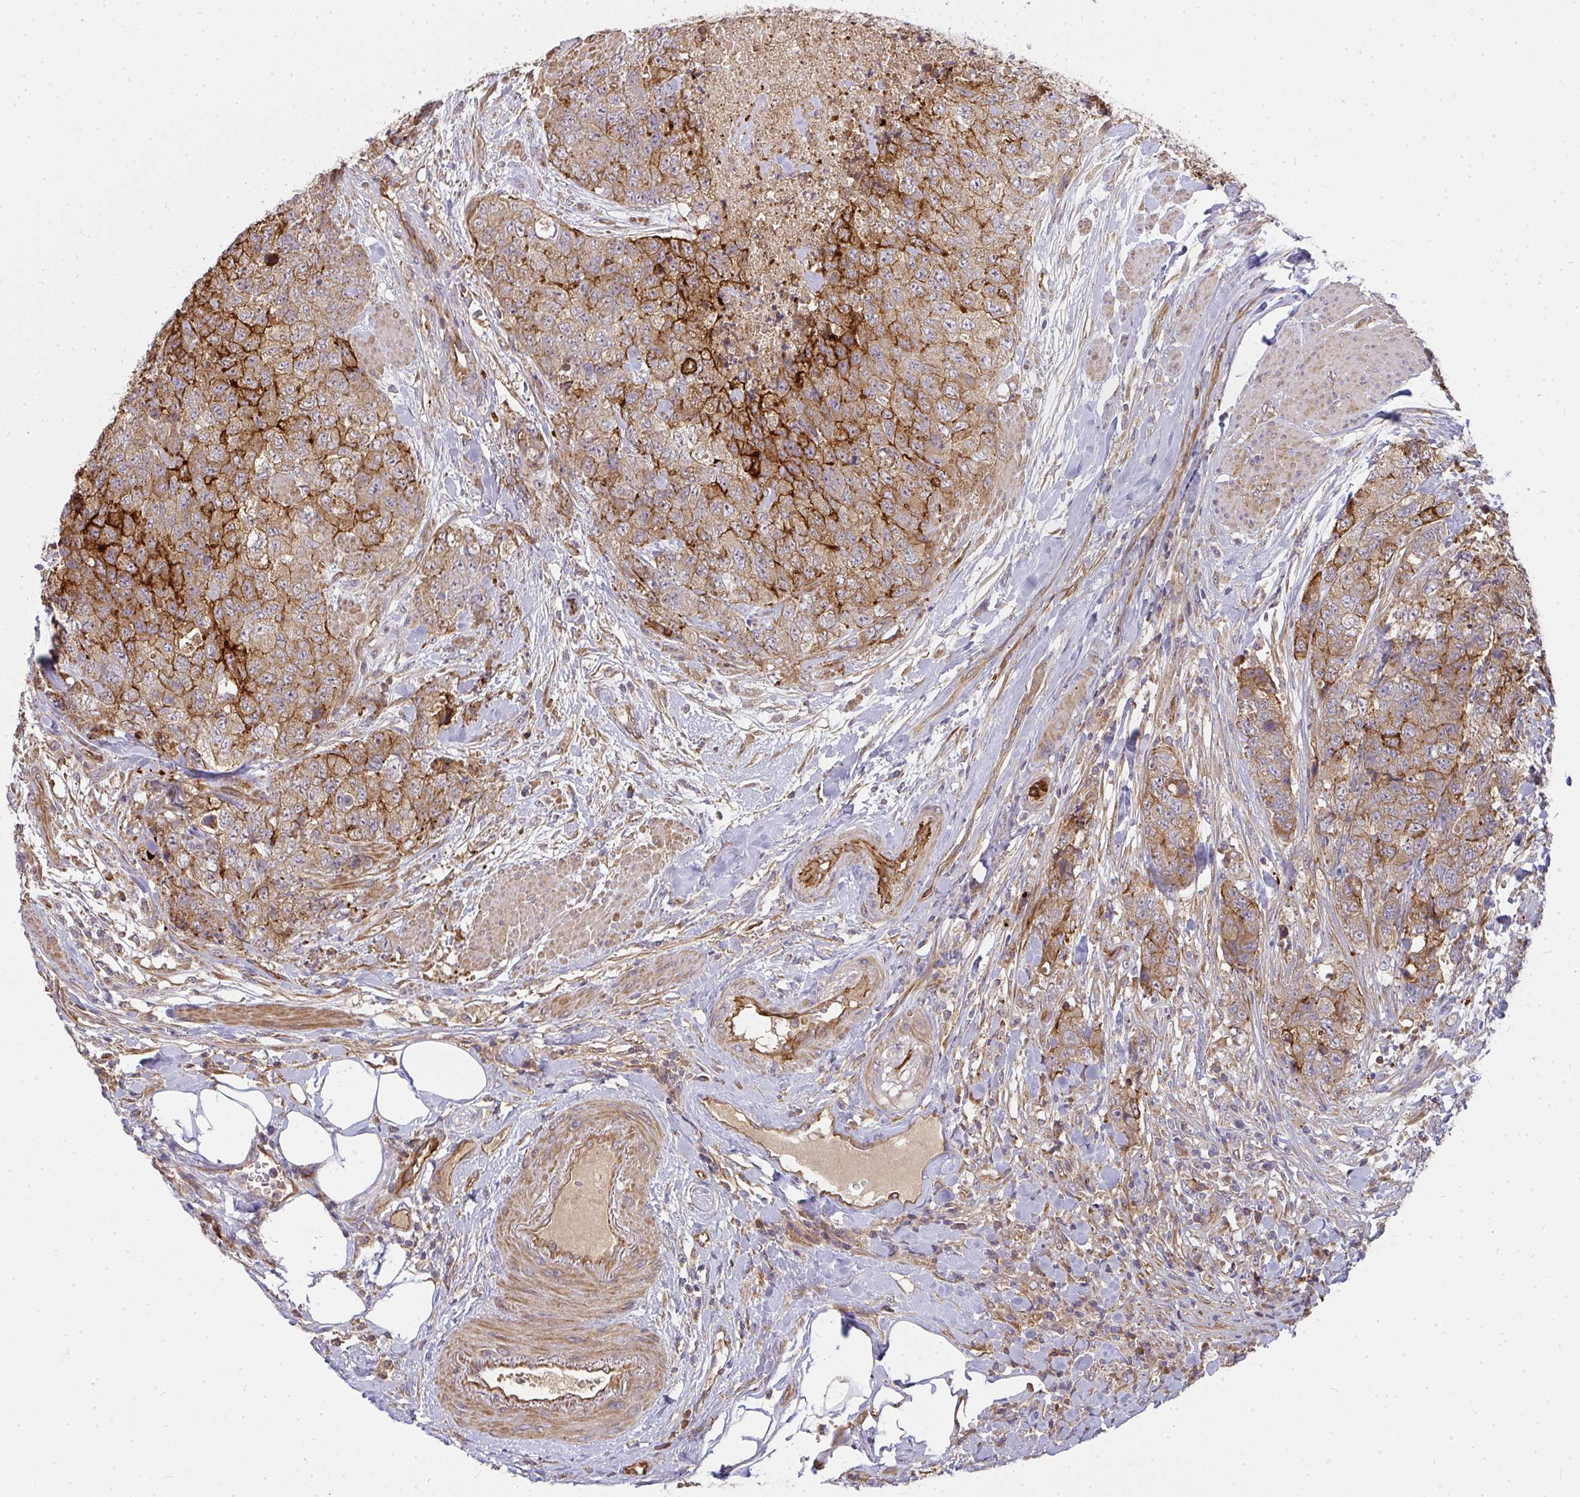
{"staining": {"intensity": "moderate", "quantity": ">75%", "location": "cytoplasmic/membranous"}, "tissue": "urothelial cancer", "cell_type": "Tumor cells", "image_type": "cancer", "snomed": [{"axis": "morphology", "description": "Urothelial carcinoma, High grade"}, {"axis": "topography", "description": "Urinary bladder"}], "caption": "The immunohistochemical stain shows moderate cytoplasmic/membranous positivity in tumor cells of high-grade urothelial carcinoma tissue. Immunohistochemistry (ihc) stains the protein of interest in brown and the nuclei are stained blue.", "gene": "B4GALT6", "patient": {"sex": "female", "age": 78}}